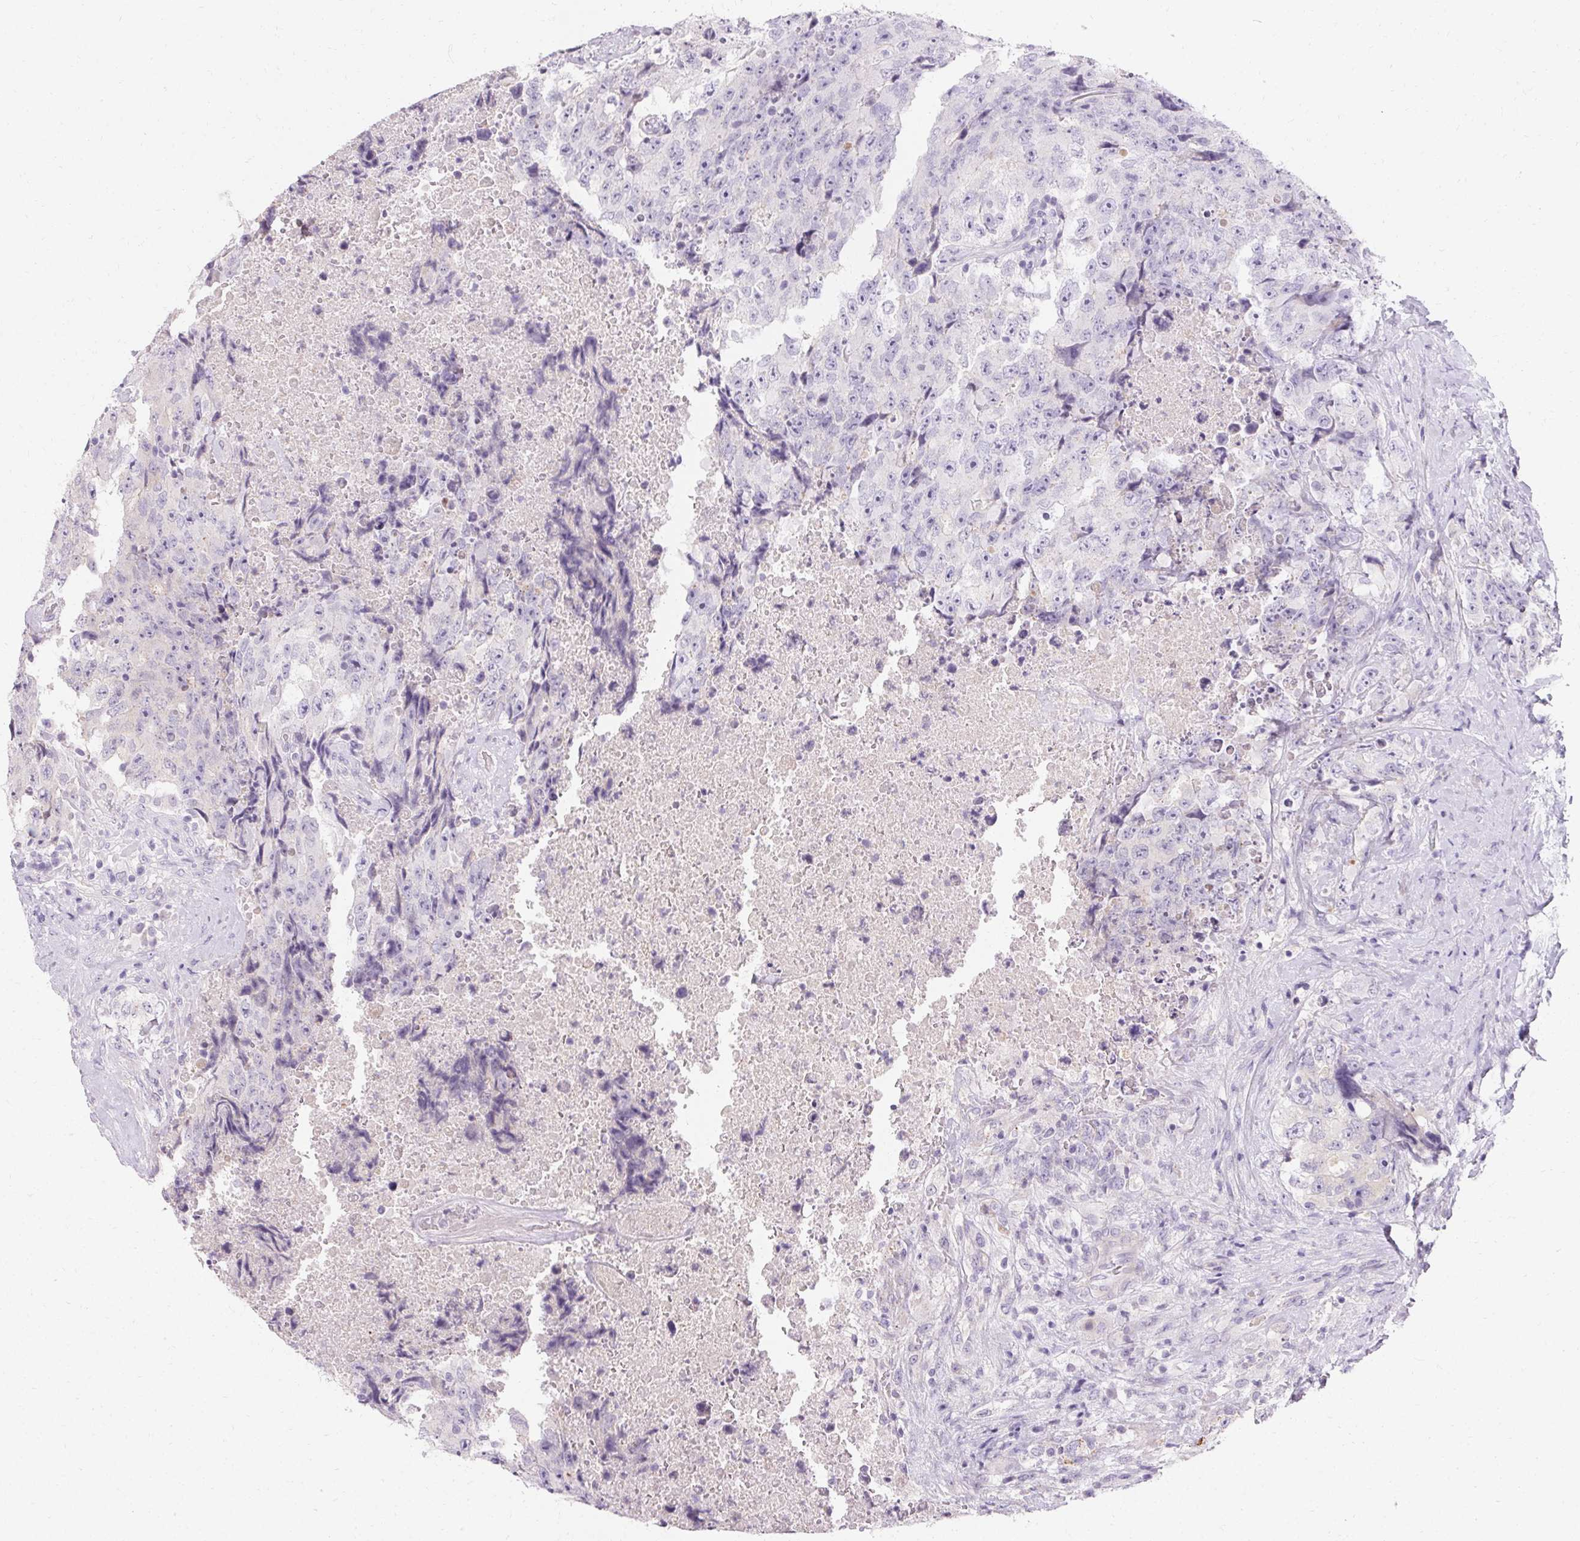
{"staining": {"intensity": "negative", "quantity": "none", "location": "none"}, "tissue": "testis cancer", "cell_type": "Tumor cells", "image_type": "cancer", "snomed": [{"axis": "morphology", "description": "Carcinoma, Embryonal, NOS"}, {"axis": "topography", "description": "Testis"}], "caption": "IHC of embryonal carcinoma (testis) shows no positivity in tumor cells.", "gene": "TRIP13", "patient": {"sex": "male", "age": 24}}